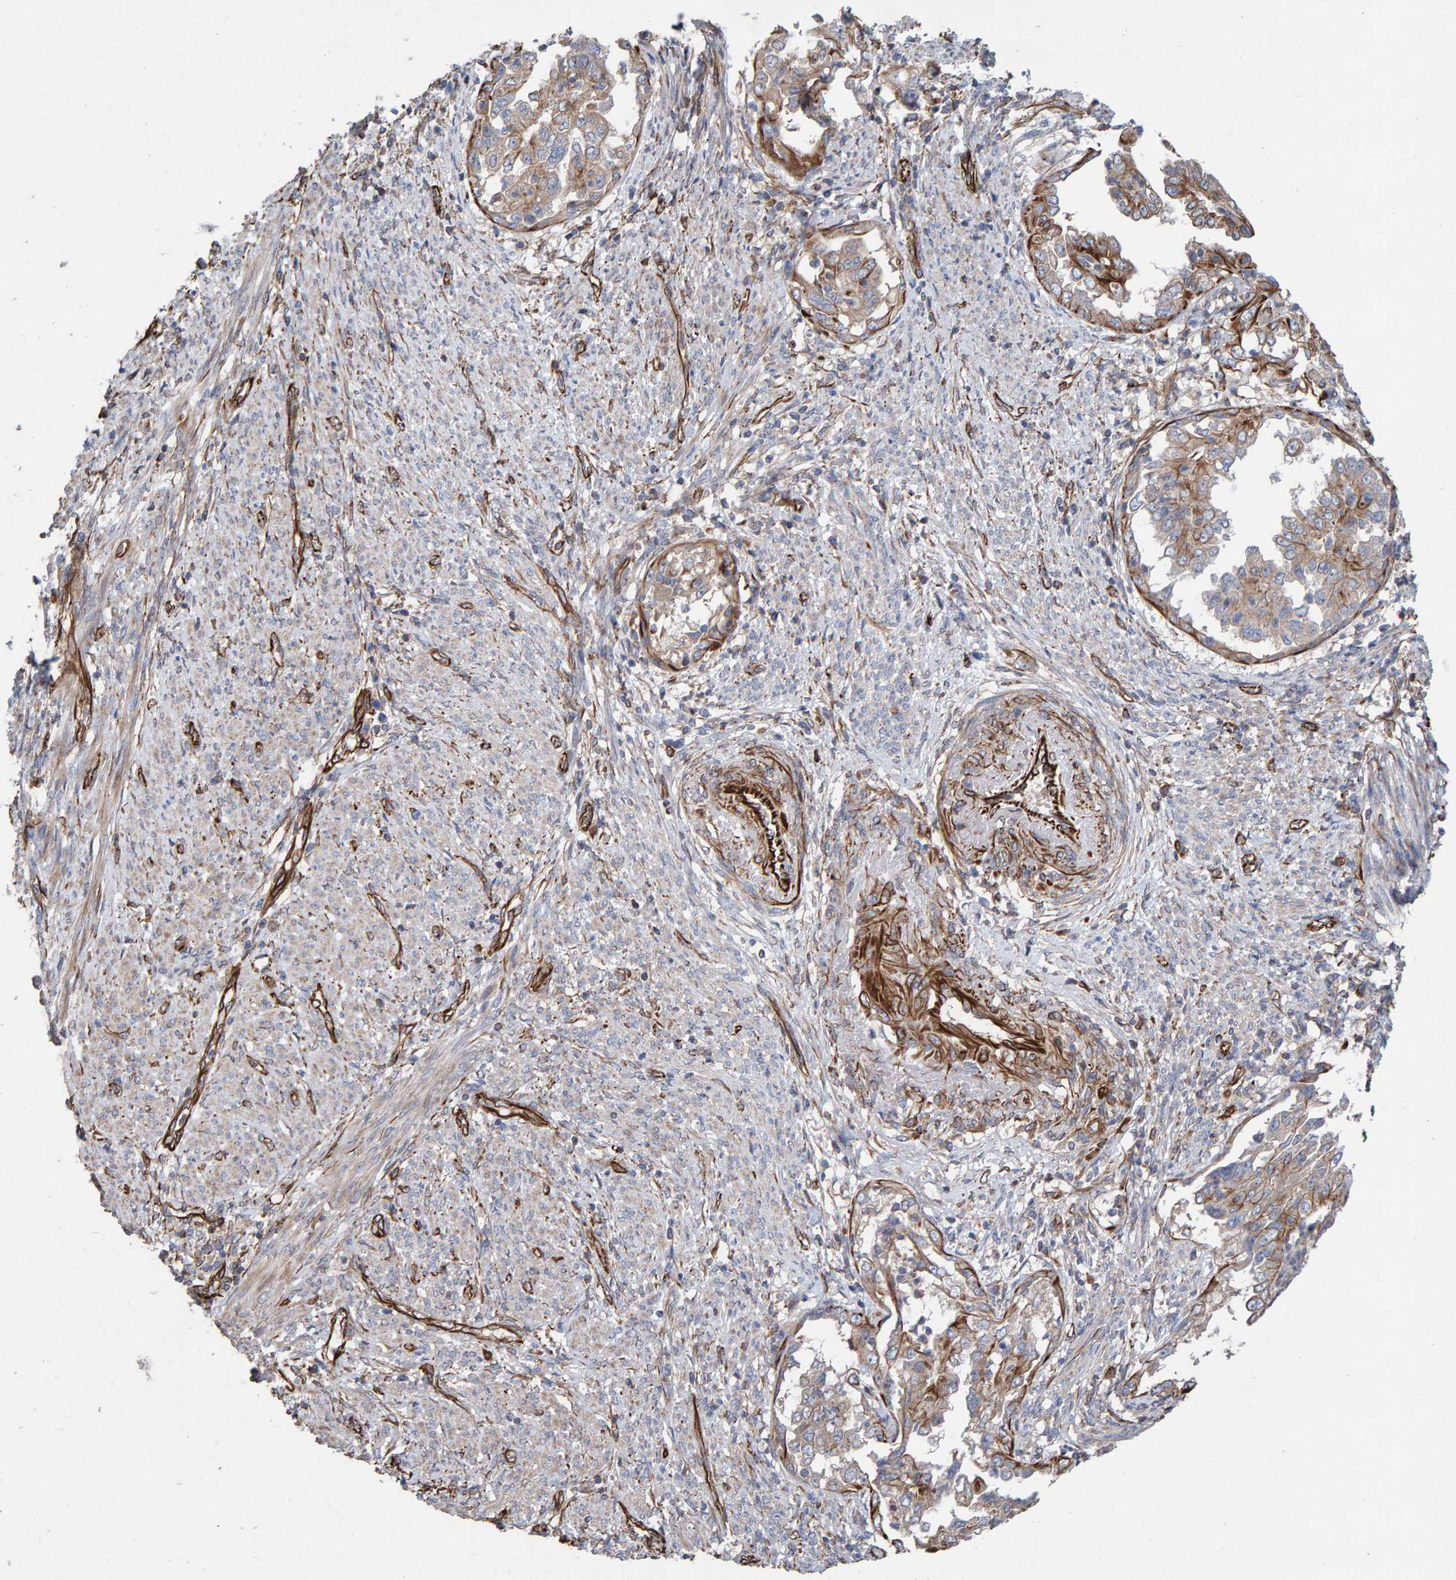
{"staining": {"intensity": "moderate", "quantity": ">75%", "location": "cytoplasmic/membranous"}, "tissue": "endometrial cancer", "cell_type": "Tumor cells", "image_type": "cancer", "snomed": [{"axis": "morphology", "description": "Adenocarcinoma, NOS"}, {"axis": "topography", "description": "Endometrium"}], "caption": "High-magnification brightfield microscopy of adenocarcinoma (endometrial) stained with DAB (3,3'-diaminobenzidine) (brown) and counterstained with hematoxylin (blue). tumor cells exhibit moderate cytoplasmic/membranous staining is seen in approximately>75% of cells.", "gene": "ZNF347", "patient": {"sex": "female", "age": 85}}